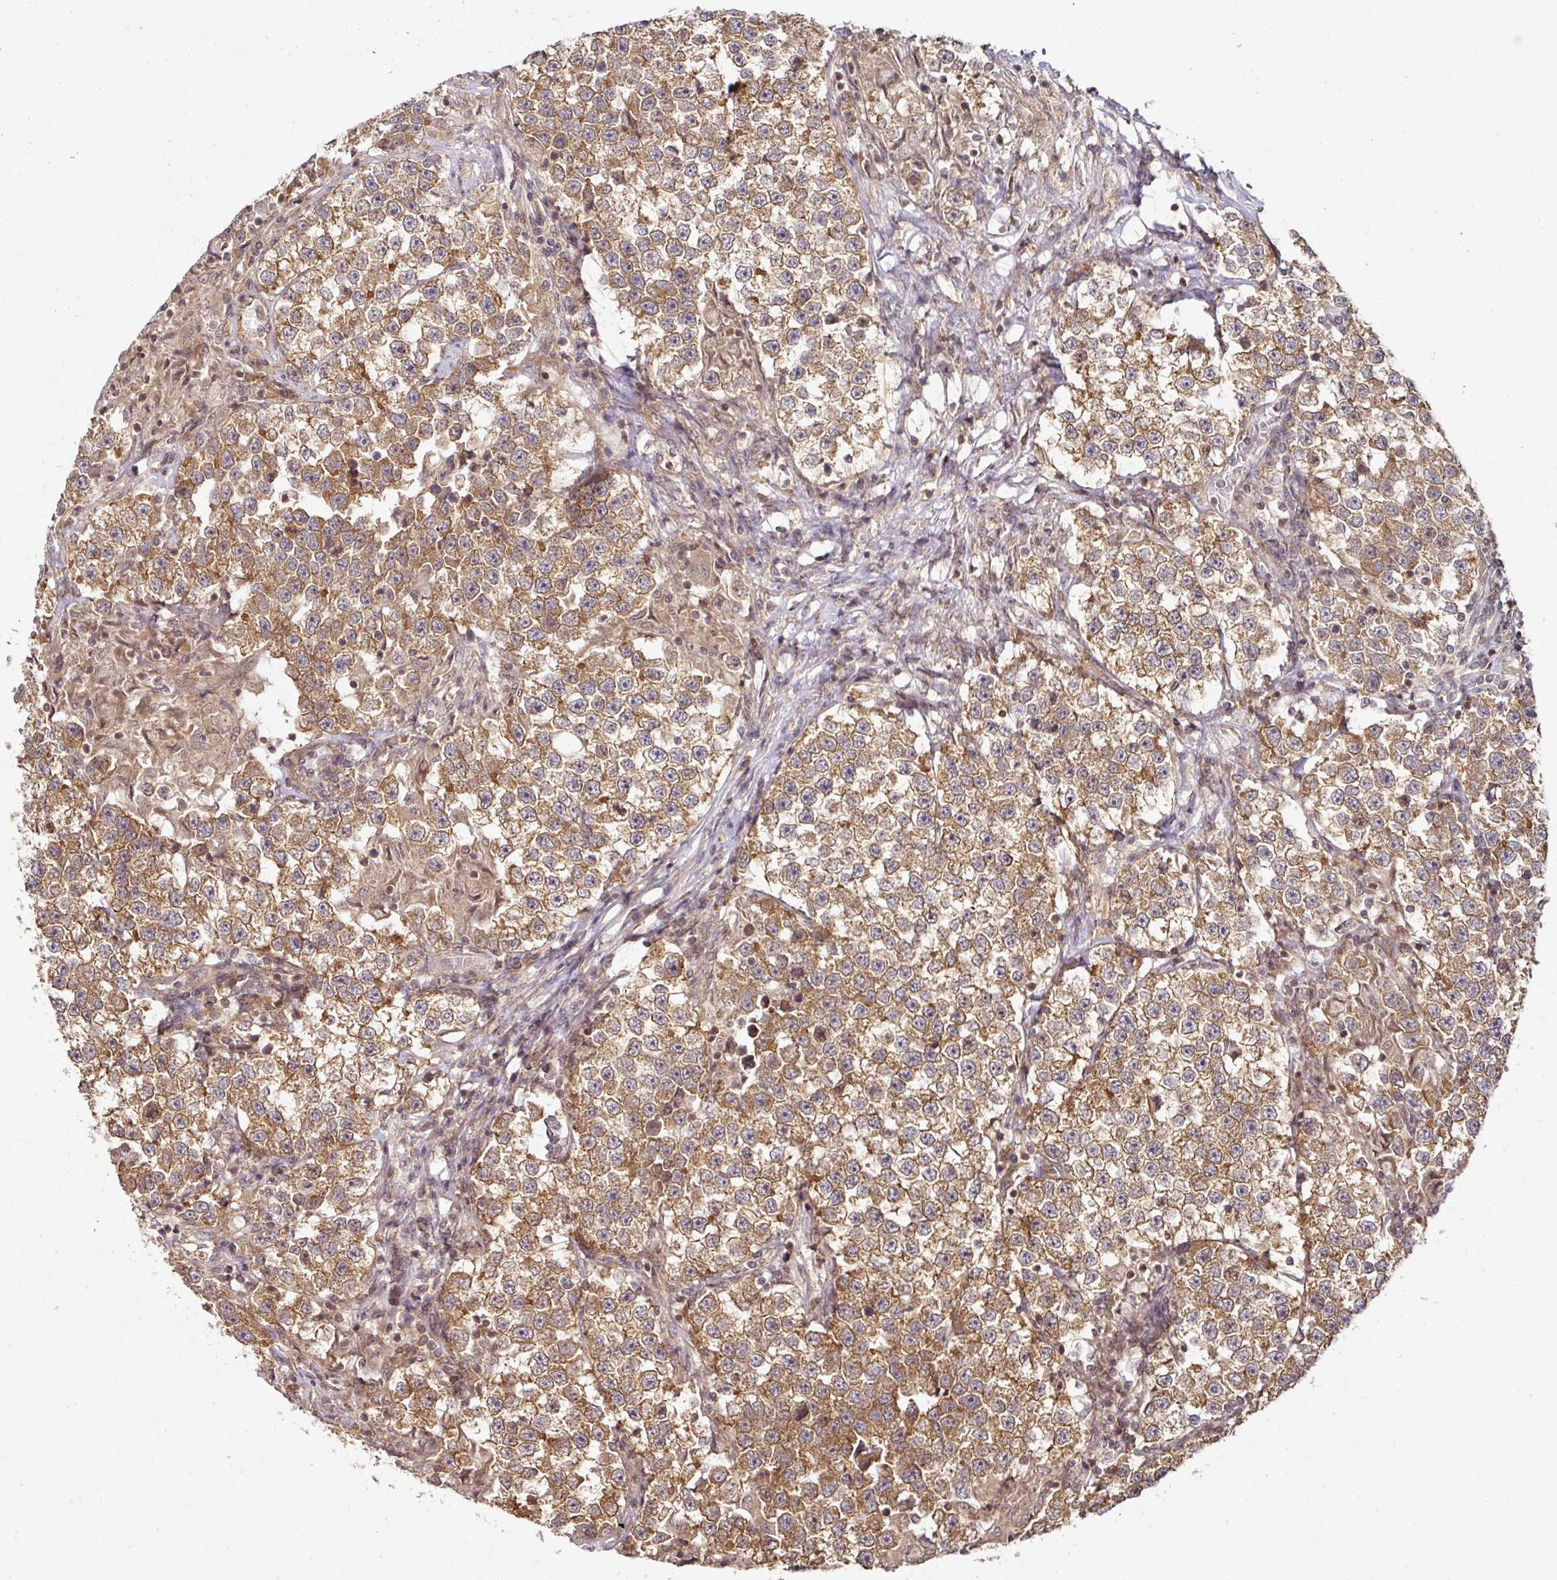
{"staining": {"intensity": "moderate", "quantity": ">75%", "location": "cytoplasmic/membranous"}, "tissue": "testis cancer", "cell_type": "Tumor cells", "image_type": "cancer", "snomed": [{"axis": "morphology", "description": "Seminoma, NOS"}, {"axis": "topography", "description": "Testis"}], "caption": "Immunohistochemical staining of testis cancer exhibits medium levels of moderate cytoplasmic/membranous expression in about >75% of tumor cells. The protein is stained brown, and the nuclei are stained in blue (DAB IHC with brightfield microscopy, high magnification).", "gene": "ANKRD18A", "patient": {"sex": "male", "age": 46}}